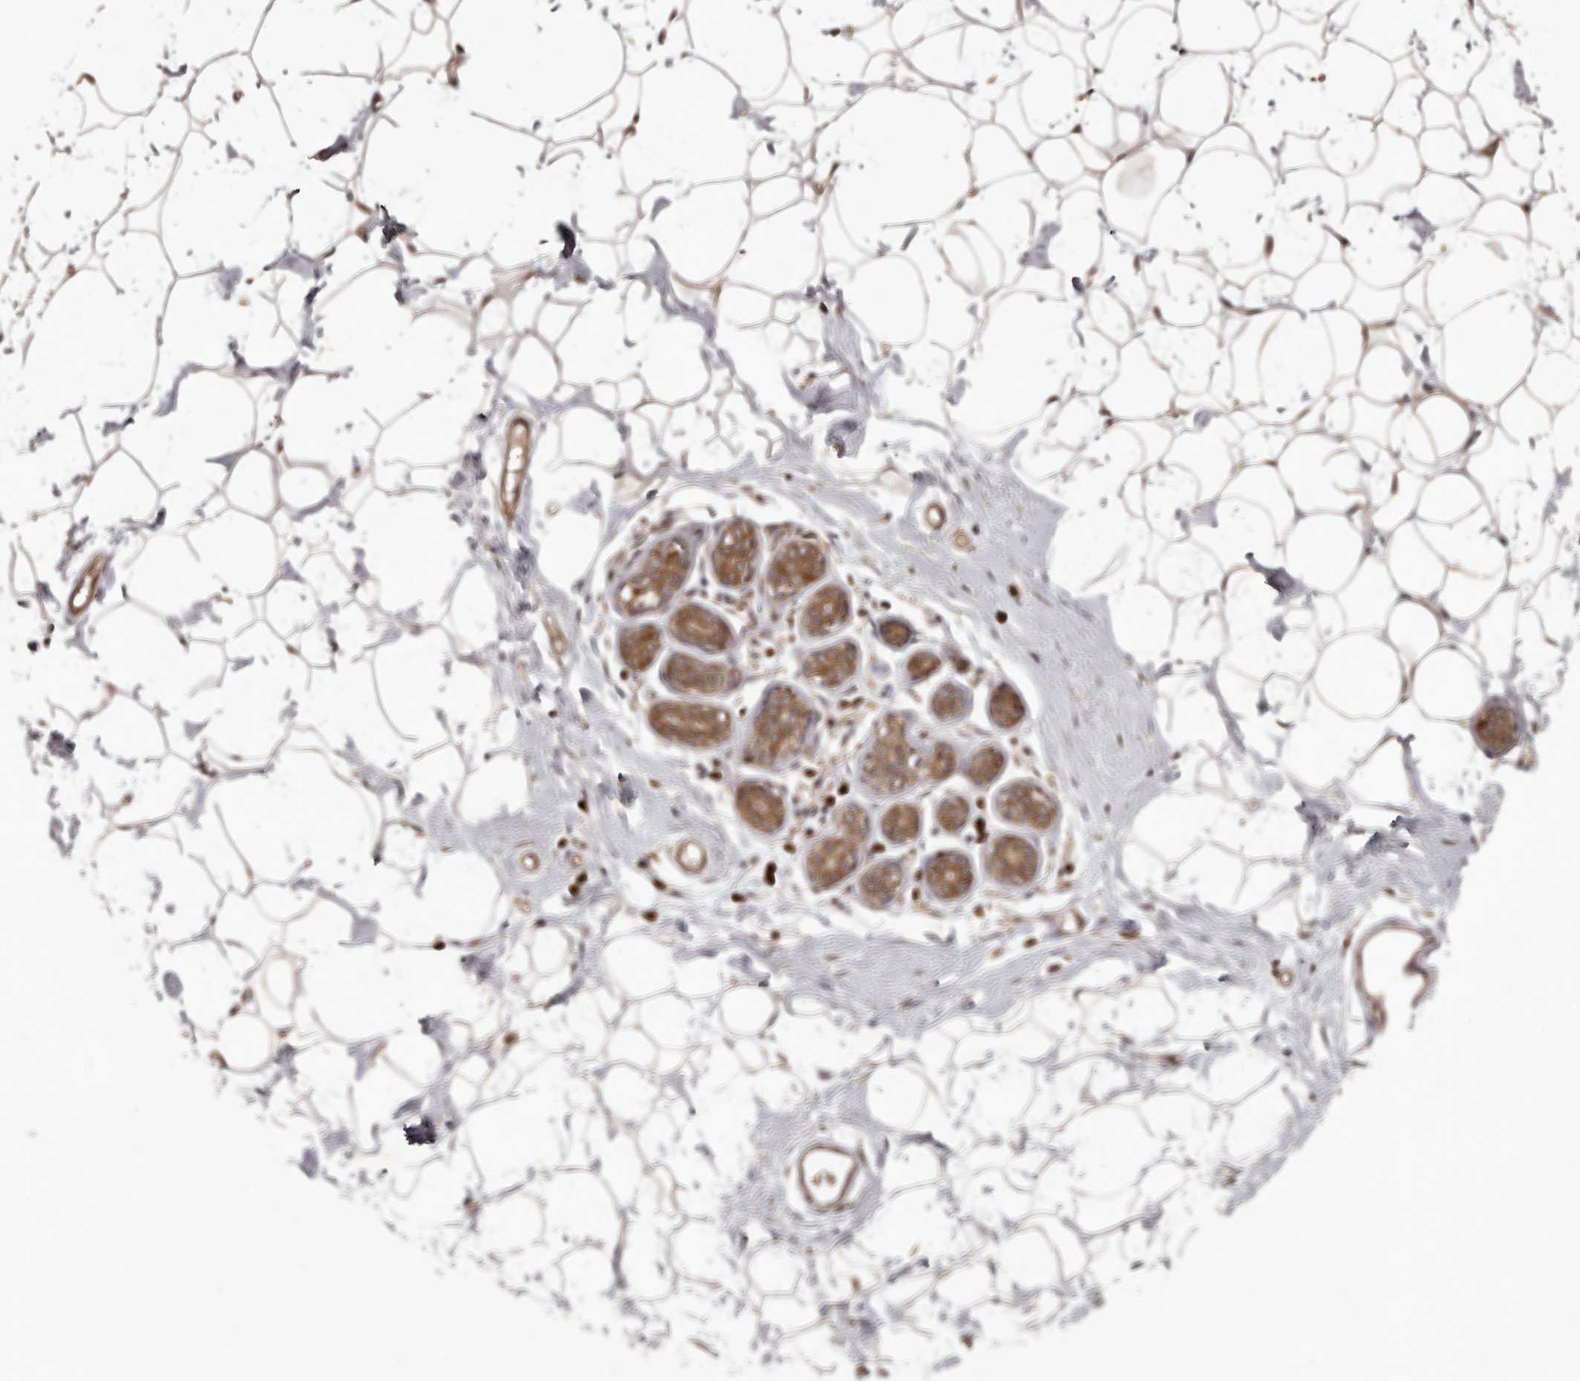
{"staining": {"intensity": "moderate", "quantity": ">75%", "location": "cytoplasmic/membranous"}, "tissue": "adipose tissue", "cell_type": "Adipocytes", "image_type": "normal", "snomed": [{"axis": "morphology", "description": "Normal tissue, NOS"}, {"axis": "topography", "description": "Breast"}], "caption": "Adipose tissue stained with a brown dye exhibits moderate cytoplasmic/membranous positive expression in about >75% of adipocytes.", "gene": "HBS1L", "patient": {"sex": "female", "age": 23}}